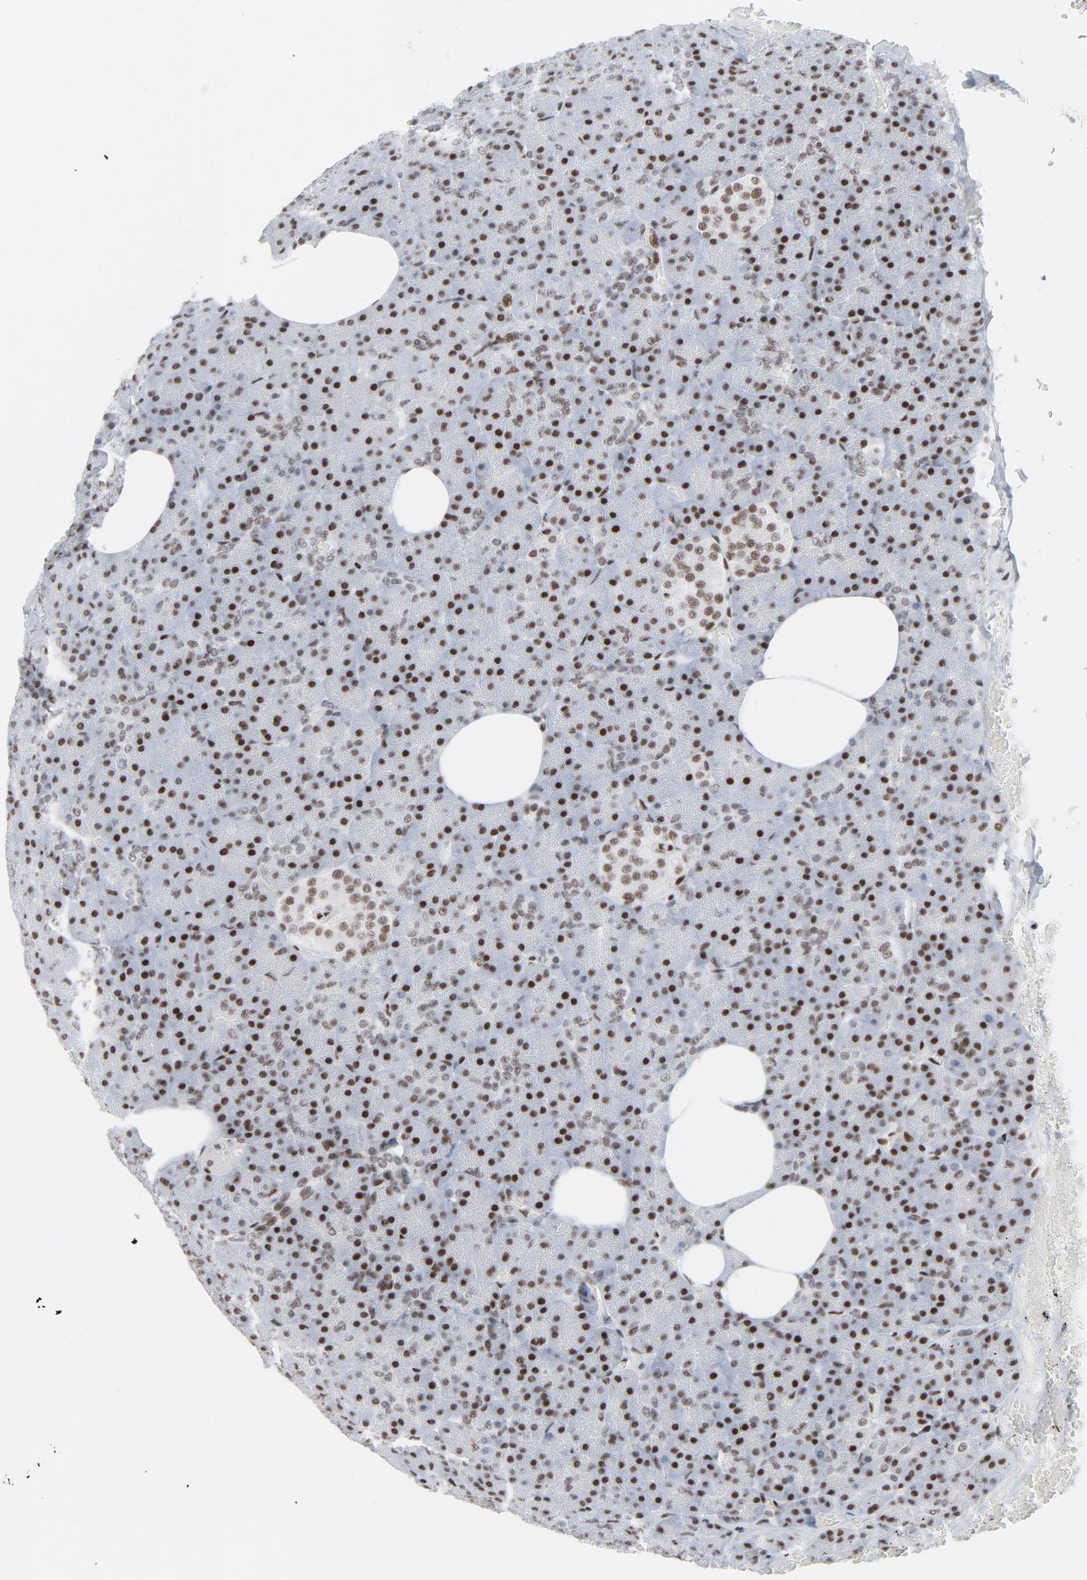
{"staining": {"intensity": "strong", "quantity": ">75%", "location": "nuclear"}, "tissue": "pancreas", "cell_type": "Exocrine glandular cells", "image_type": "normal", "snomed": [{"axis": "morphology", "description": "Normal tissue, NOS"}, {"axis": "topography", "description": "Pancreas"}], "caption": "Unremarkable pancreas was stained to show a protein in brown. There is high levels of strong nuclear staining in about >75% of exocrine glandular cells. Ihc stains the protein in brown and the nuclei are stained blue.", "gene": "HSF1", "patient": {"sex": "female", "age": 35}}